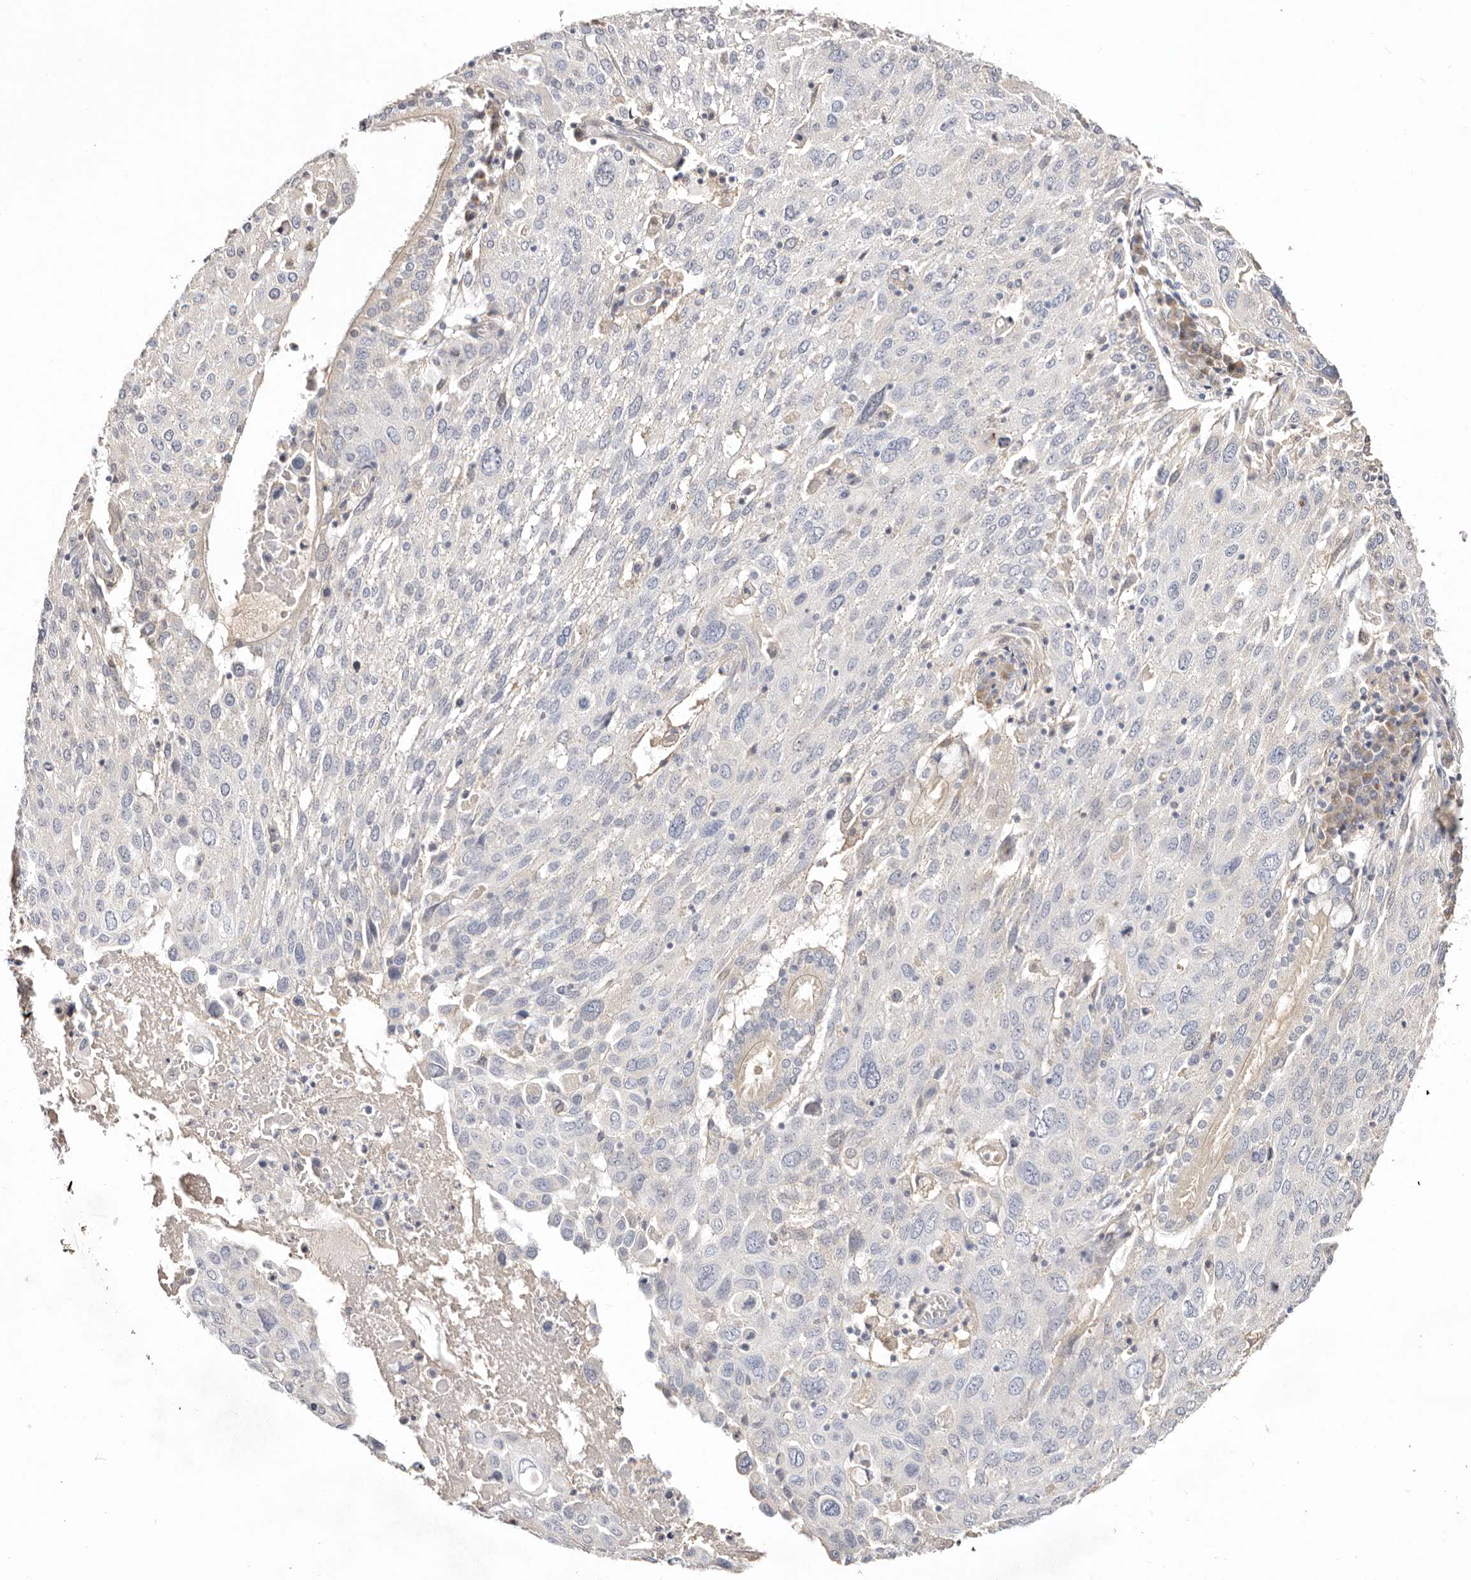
{"staining": {"intensity": "negative", "quantity": "none", "location": "none"}, "tissue": "lung cancer", "cell_type": "Tumor cells", "image_type": "cancer", "snomed": [{"axis": "morphology", "description": "Squamous cell carcinoma, NOS"}, {"axis": "topography", "description": "Lung"}], "caption": "IHC of human lung squamous cell carcinoma displays no expression in tumor cells. The staining is performed using DAB brown chromogen with nuclei counter-stained in using hematoxylin.", "gene": "DNASE1", "patient": {"sex": "male", "age": 65}}